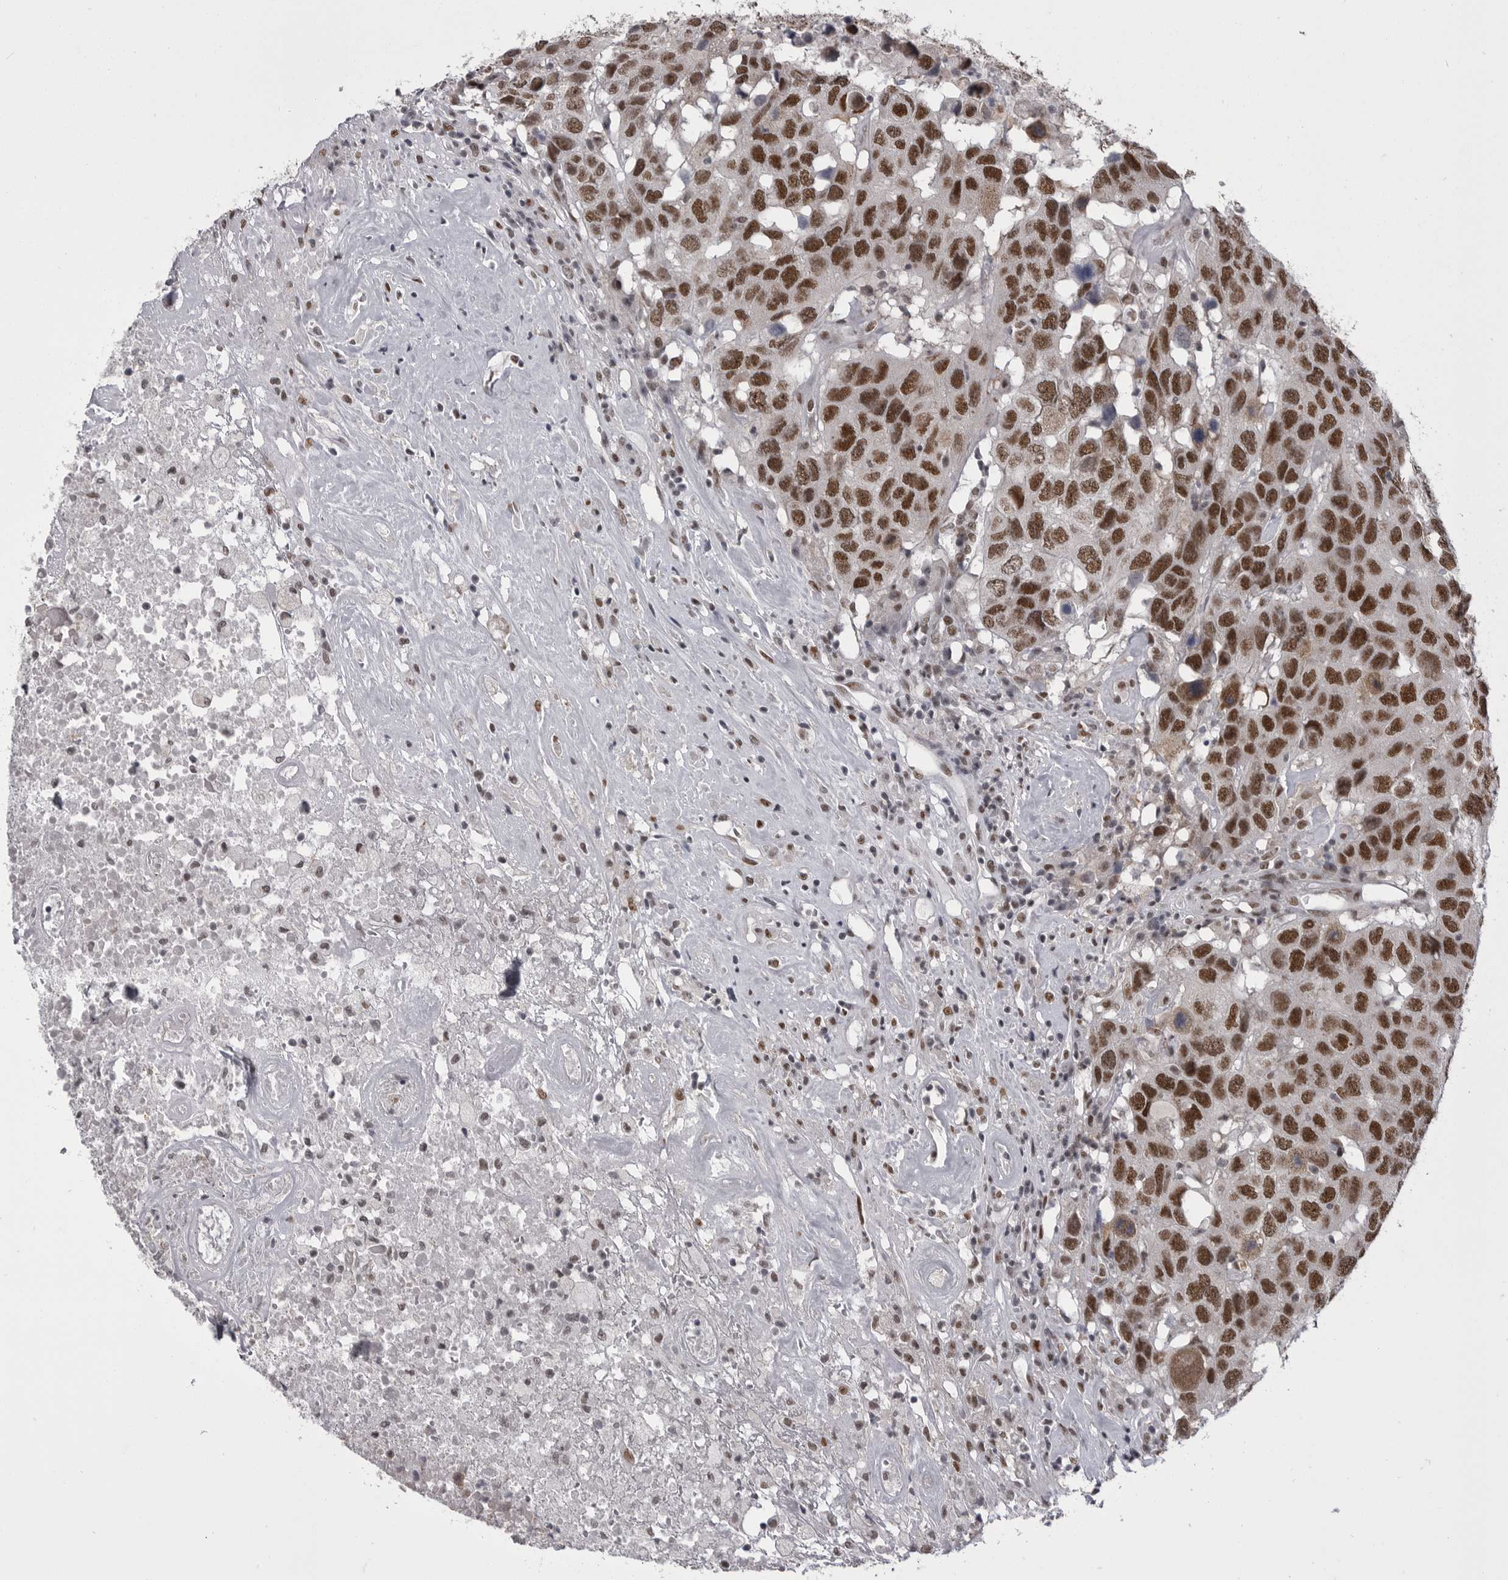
{"staining": {"intensity": "strong", "quantity": ">75%", "location": "nuclear"}, "tissue": "head and neck cancer", "cell_type": "Tumor cells", "image_type": "cancer", "snomed": [{"axis": "morphology", "description": "Squamous cell carcinoma, NOS"}, {"axis": "topography", "description": "Head-Neck"}], "caption": "Immunohistochemistry (IHC) staining of head and neck squamous cell carcinoma, which exhibits high levels of strong nuclear expression in about >75% of tumor cells indicating strong nuclear protein staining. The staining was performed using DAB (3,3'-diaminobenzidine) (brown) for protein detection and nuclei were counterstained in hematoxylin (blue).", "gene": "MEPCE", "patient": {"sex": "male", "age": 66}}